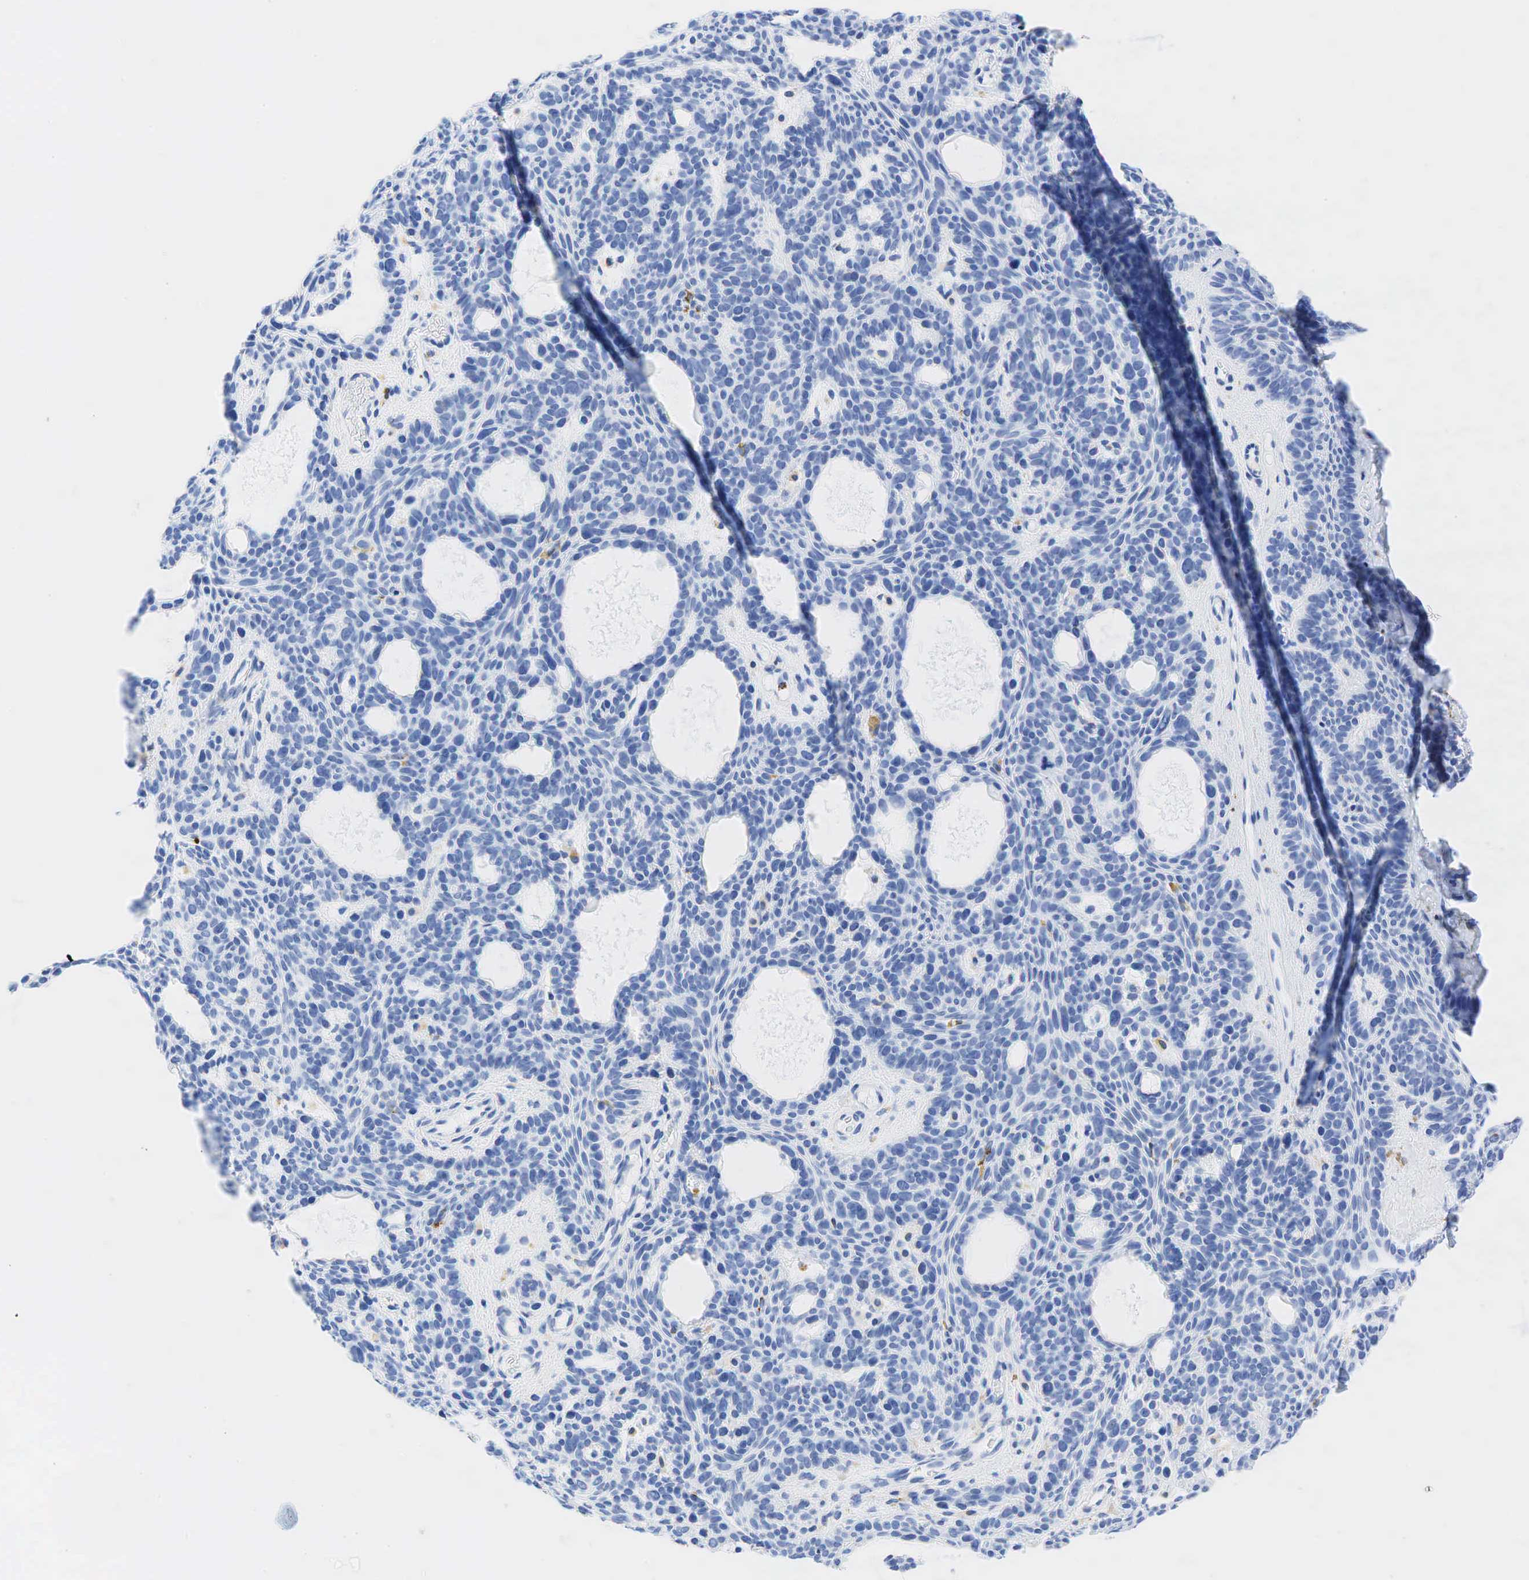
{"staining": {"intensity": "negative", "quantity": "none", "location": "none"}, "tissue": "skin cancer", "cell_type": "Tumor cells", "image_type": "cancer", "snomed": [{"axis": "morphology", "description": "Basal cell carcinoma"}, {"axis": "topography", "description": "Skin"}], "caption": "Immunohistochemistry of human skin cancer (basal cell carcinoma) displays no positivity in tumor cells.", "gene": "CD68", "patient": {"sex": "male", "age": 44}}